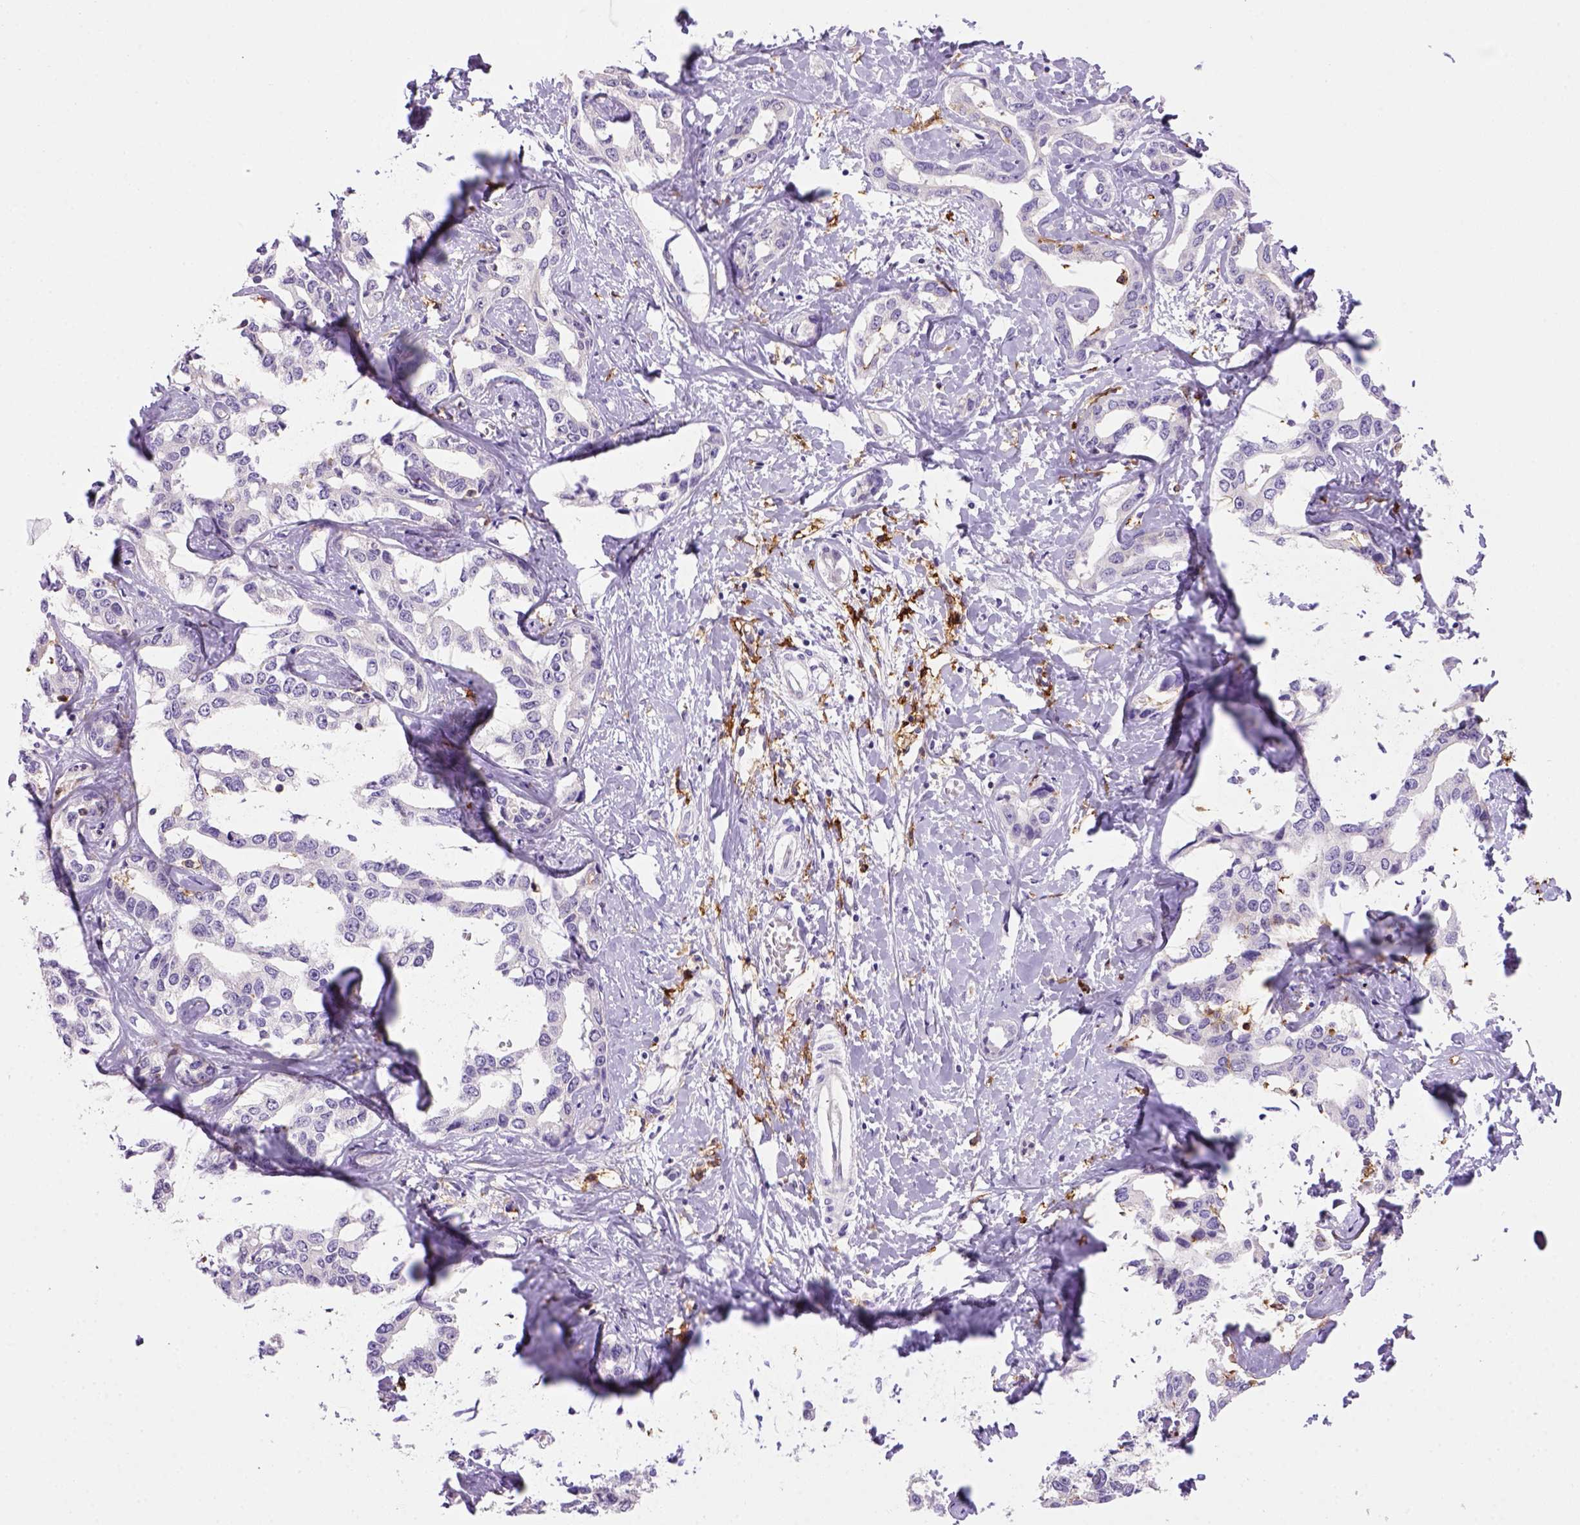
{"staining": {"intensity": "negative", "quantity": "none", "location": "none"}, "tissue": "liver cancer", "cell_type": "Tumor cells", "image_type": "cancer", "snomed": [{"axis": "morphology", "description": "Cholangiocarcinoma"}, {"axis": "topography", "description": "Liver"}], "caption": "Micrograph shows no significant protein staining in tumor cells of liver cancer (cholangiocarcinoma).", "gene": "CD14", "patient": {"sex": "male", "age": 59}}